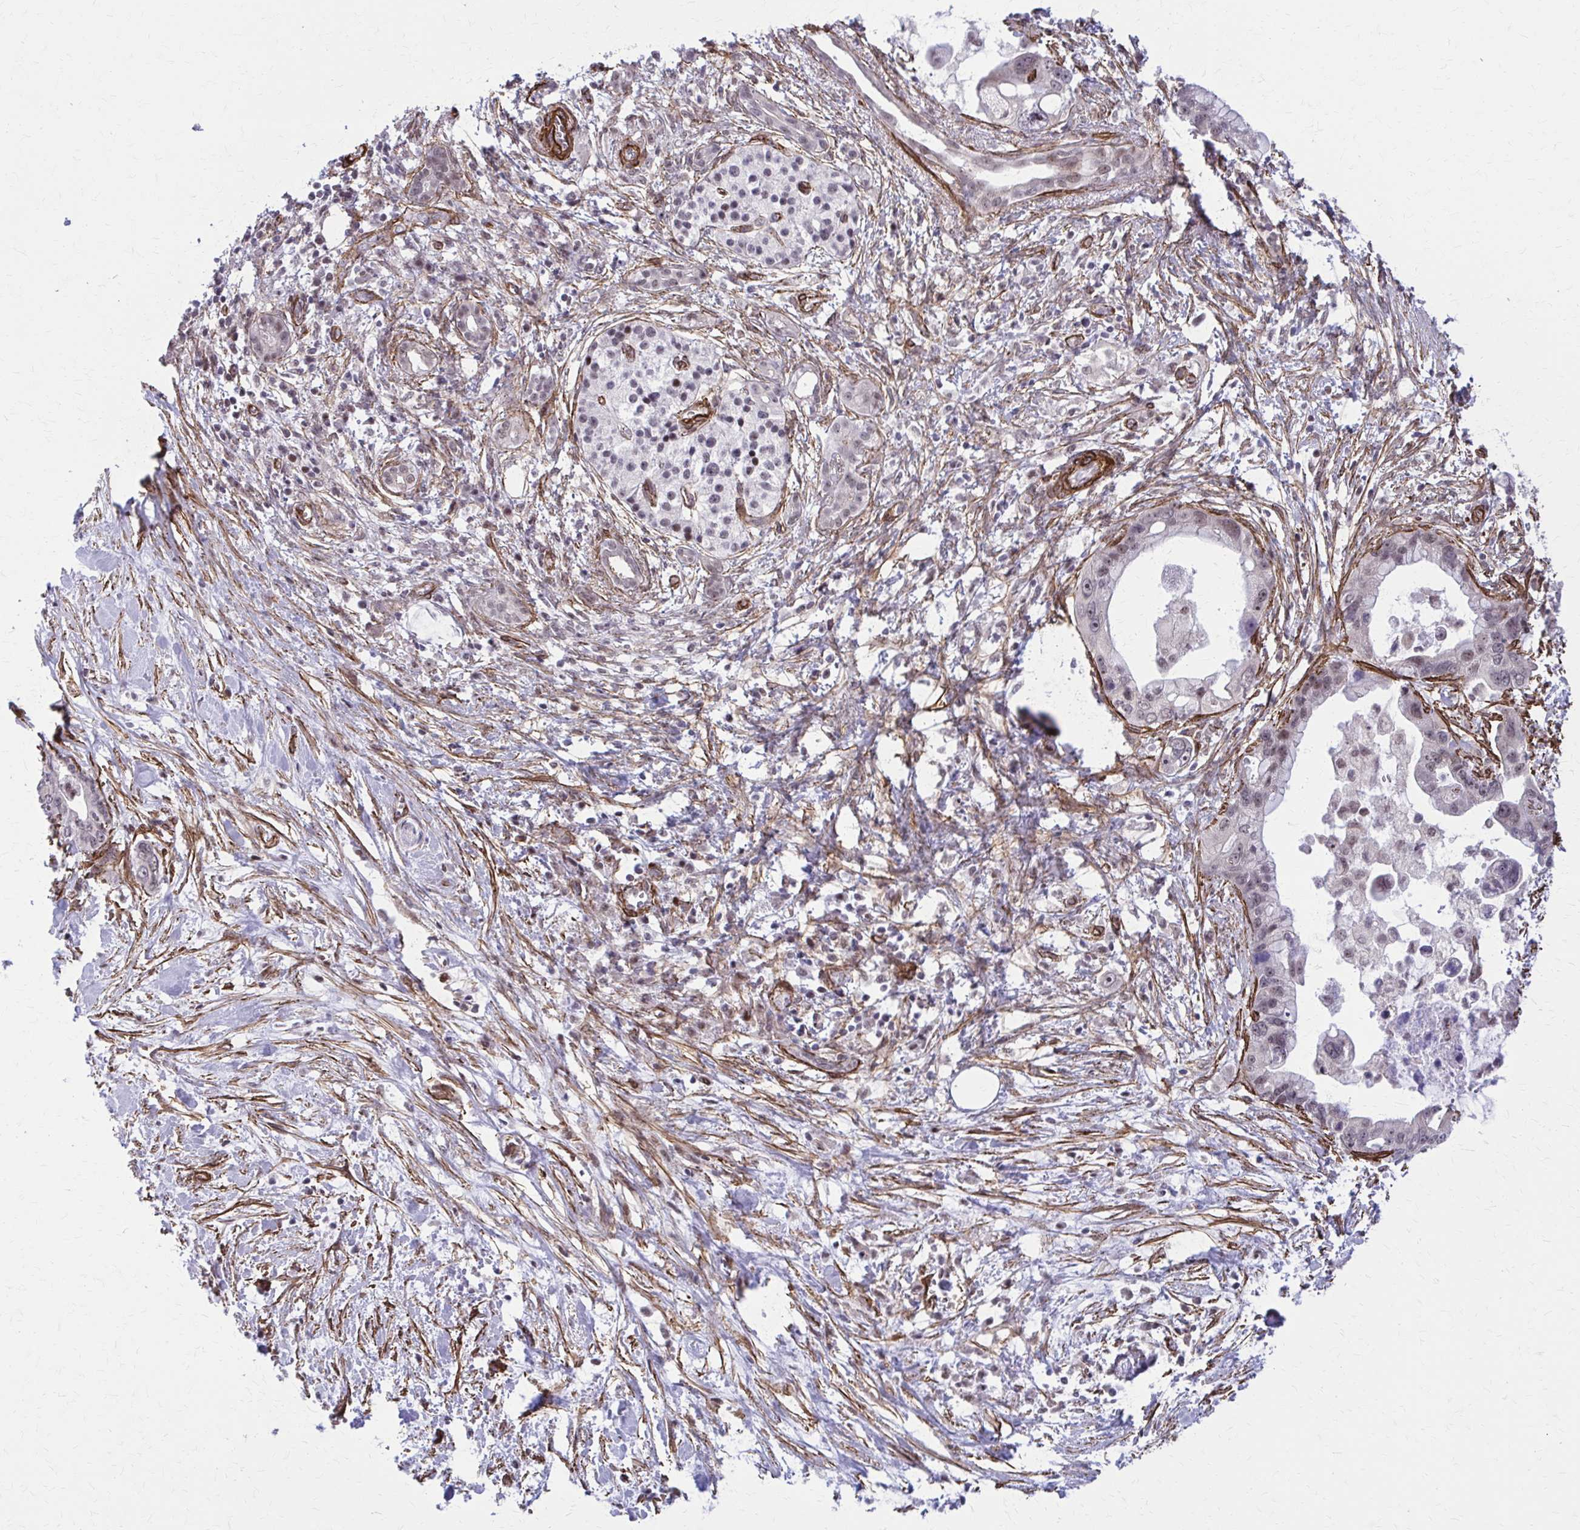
{"staining": {"intensity": "weak", "quantity": "25%-75%", "location": "nuclear"}, "tissue": "pancreatic cancer", "cell_type": "Tumor cells", "image_type": "cancer", "snomed": [{"axis": "morphology", "description": "Adenocarcinoma, NOS"}, {"axis": "topography", "description": "Pancreas"}], "caption": "Immunohistochemical staining of pancreatic cancer demonstrates low levels of weak nuclear protein staining in approximately 25%-75% of tumor cells. (DAB (3,3'-diaminobenzidine) IHC with brightfield microscopy, high magnification).", "gene": "NRBF2", "patient": {"sex": "female", "age": 83}}